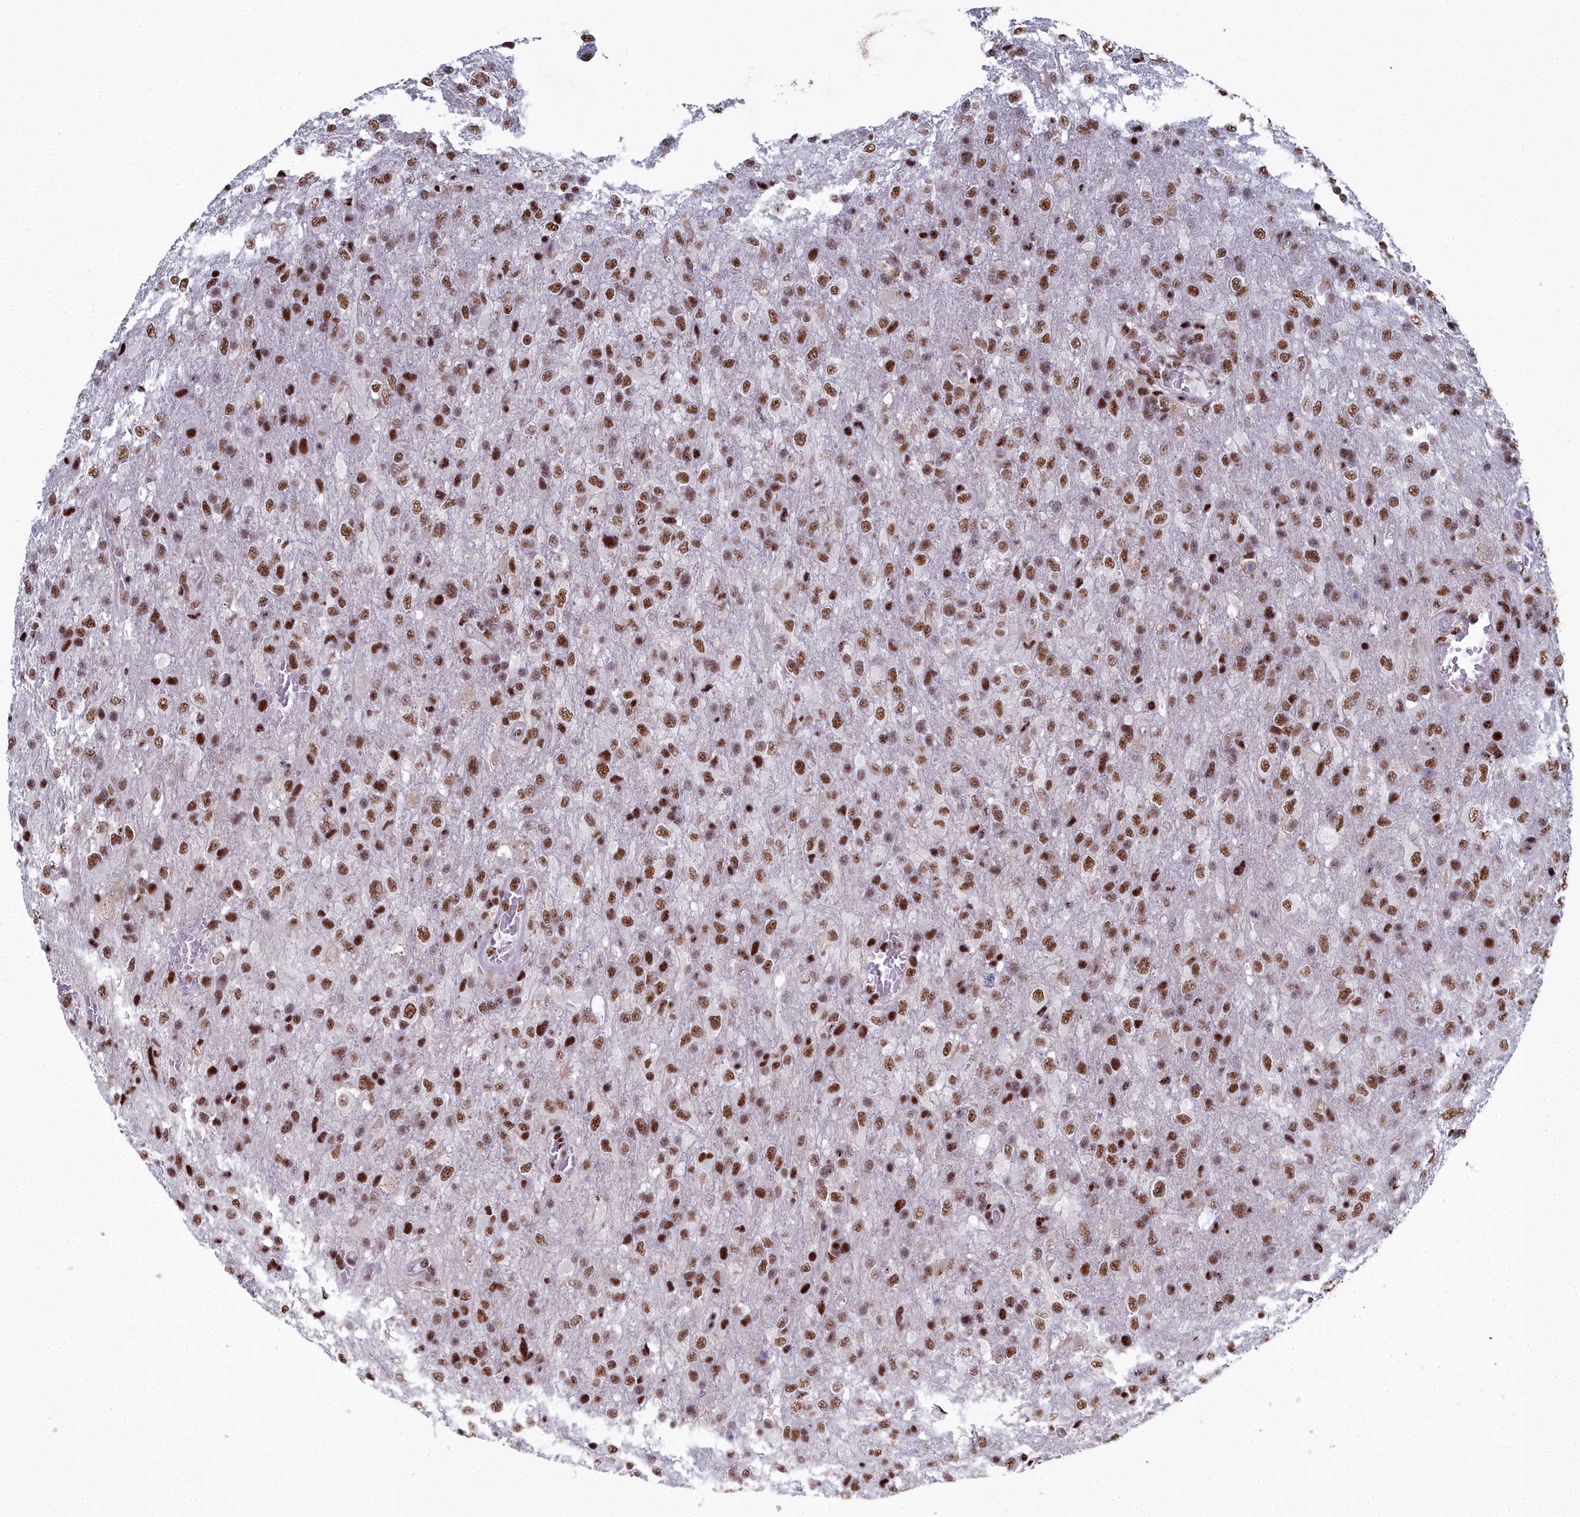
{"staining": {"intensity": "moderate", "quantity": ">75%", "location": "nuclear"}, "tissue": "glioma", "cell_type": "Tumor cells", "image_type": "cancer", "snomed": [{"axis": "morphology", "description": "Glioma, malignant, High grade"}, {"axis": "topography", "description": "Brain"}], "caption": "A high-resolution photomicrograph shows immunohistochemistry staining of glioma, which reveals moderate nuclear positivity in approximately >75% of tumor cells. (DAB = brown stain, brightfield microscopy at high magnification).", "gene": "SF3B3", "patient": {"sex": "female", "age": 74}}